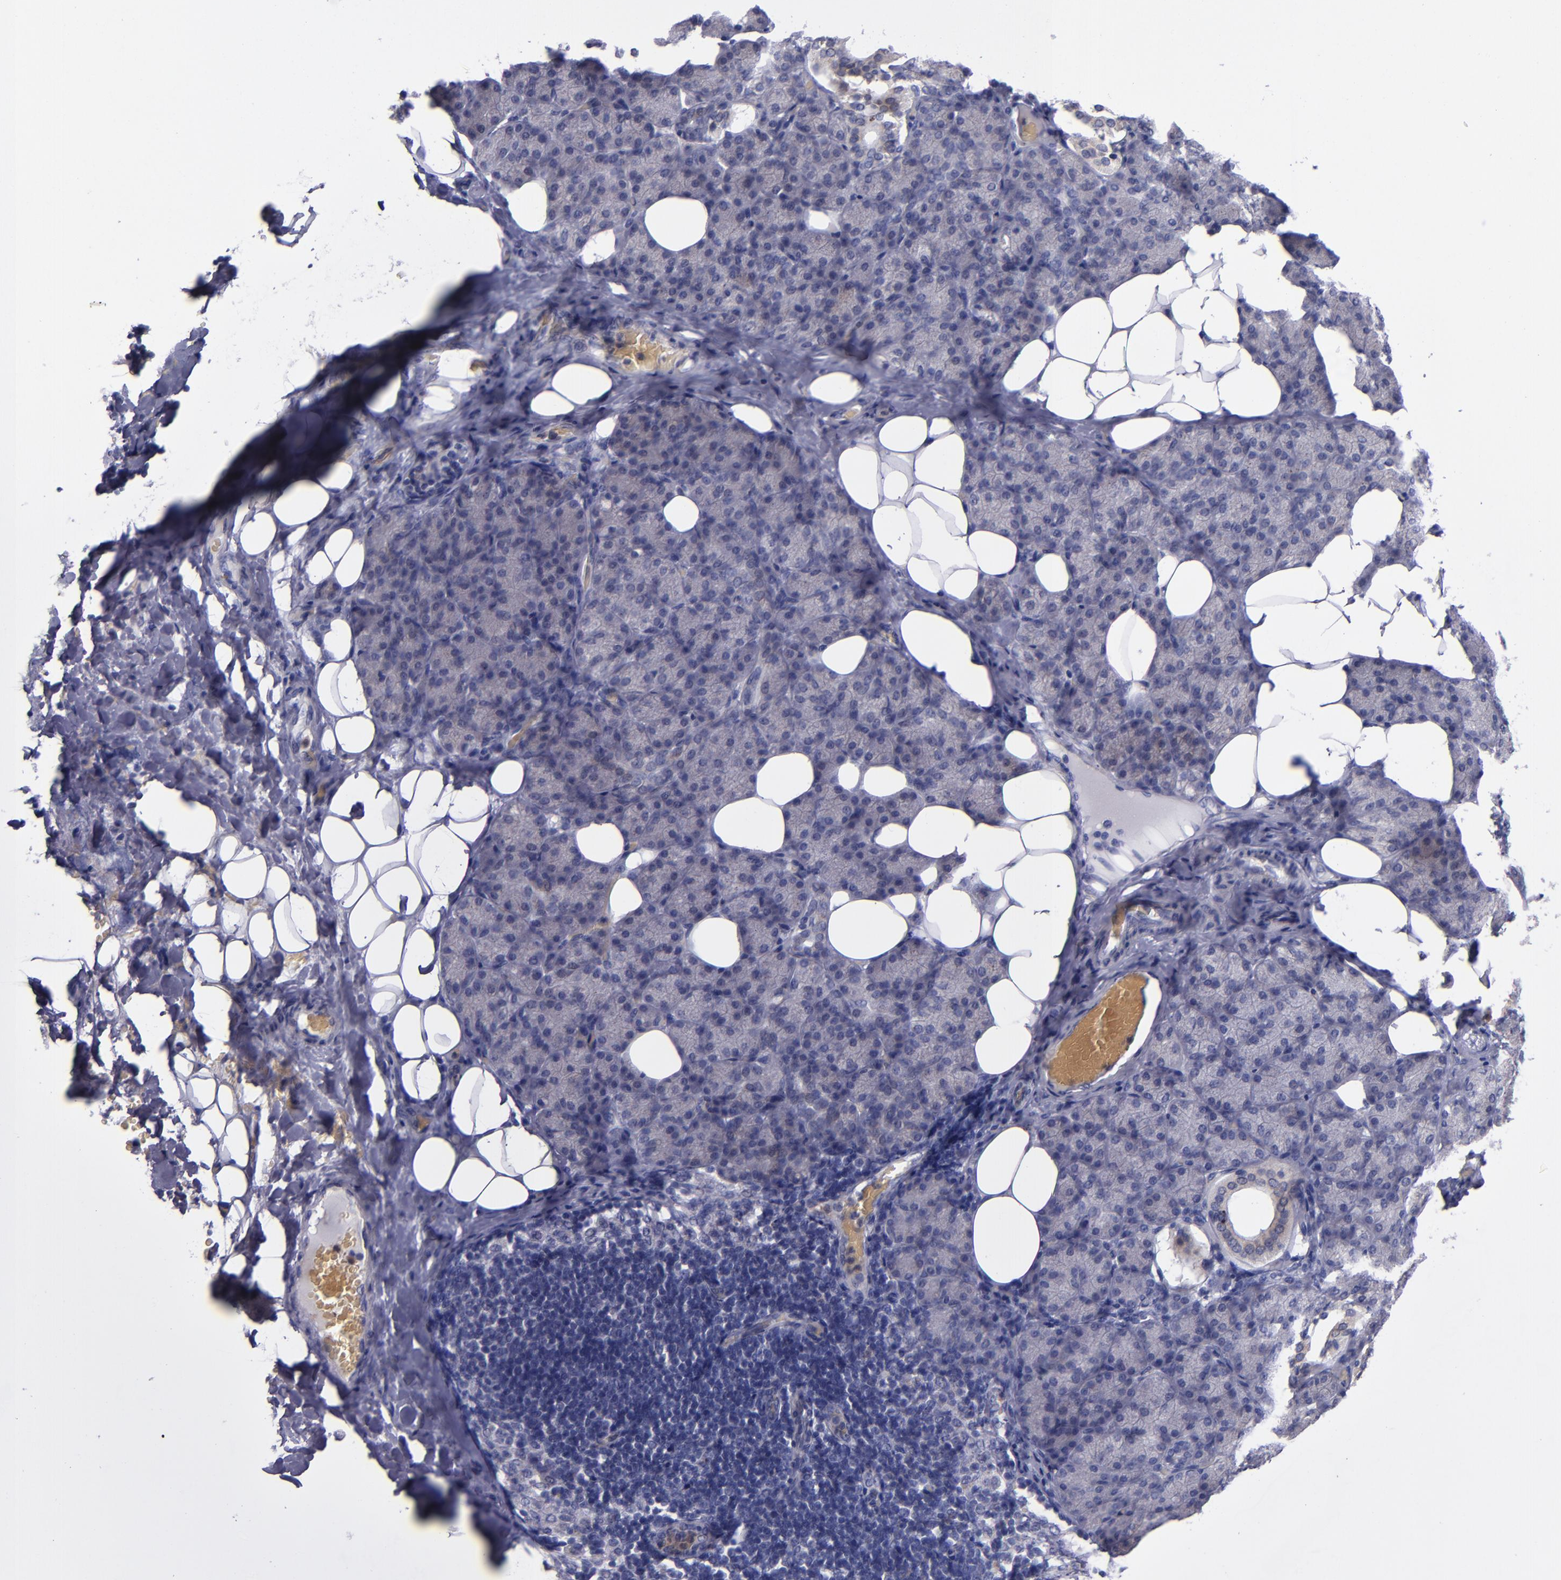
{"staining": {"intensity": "moderate", "quantity": "<25%", "location": "cytoplasmic/membranous"}, "tissue": "salivary gland", "cell_type": "Glandular cells", "image_type": "normal", "snomed": [{"axis": "morphology", "description": "Normal tissue, NOS"}, {"axis": "topography", "description": "Lymph node"}, {"axis": "topography", "description": "Salivary gland"}], "caption": "This is an image of immunohistochemistry (IHC) staining of benign salivary gland, which shows moderate positivity in the cytoplasmic/membranous of glandular cells.", "gene": "RAB41", "patient": {"sex": "male", "age": 8}}